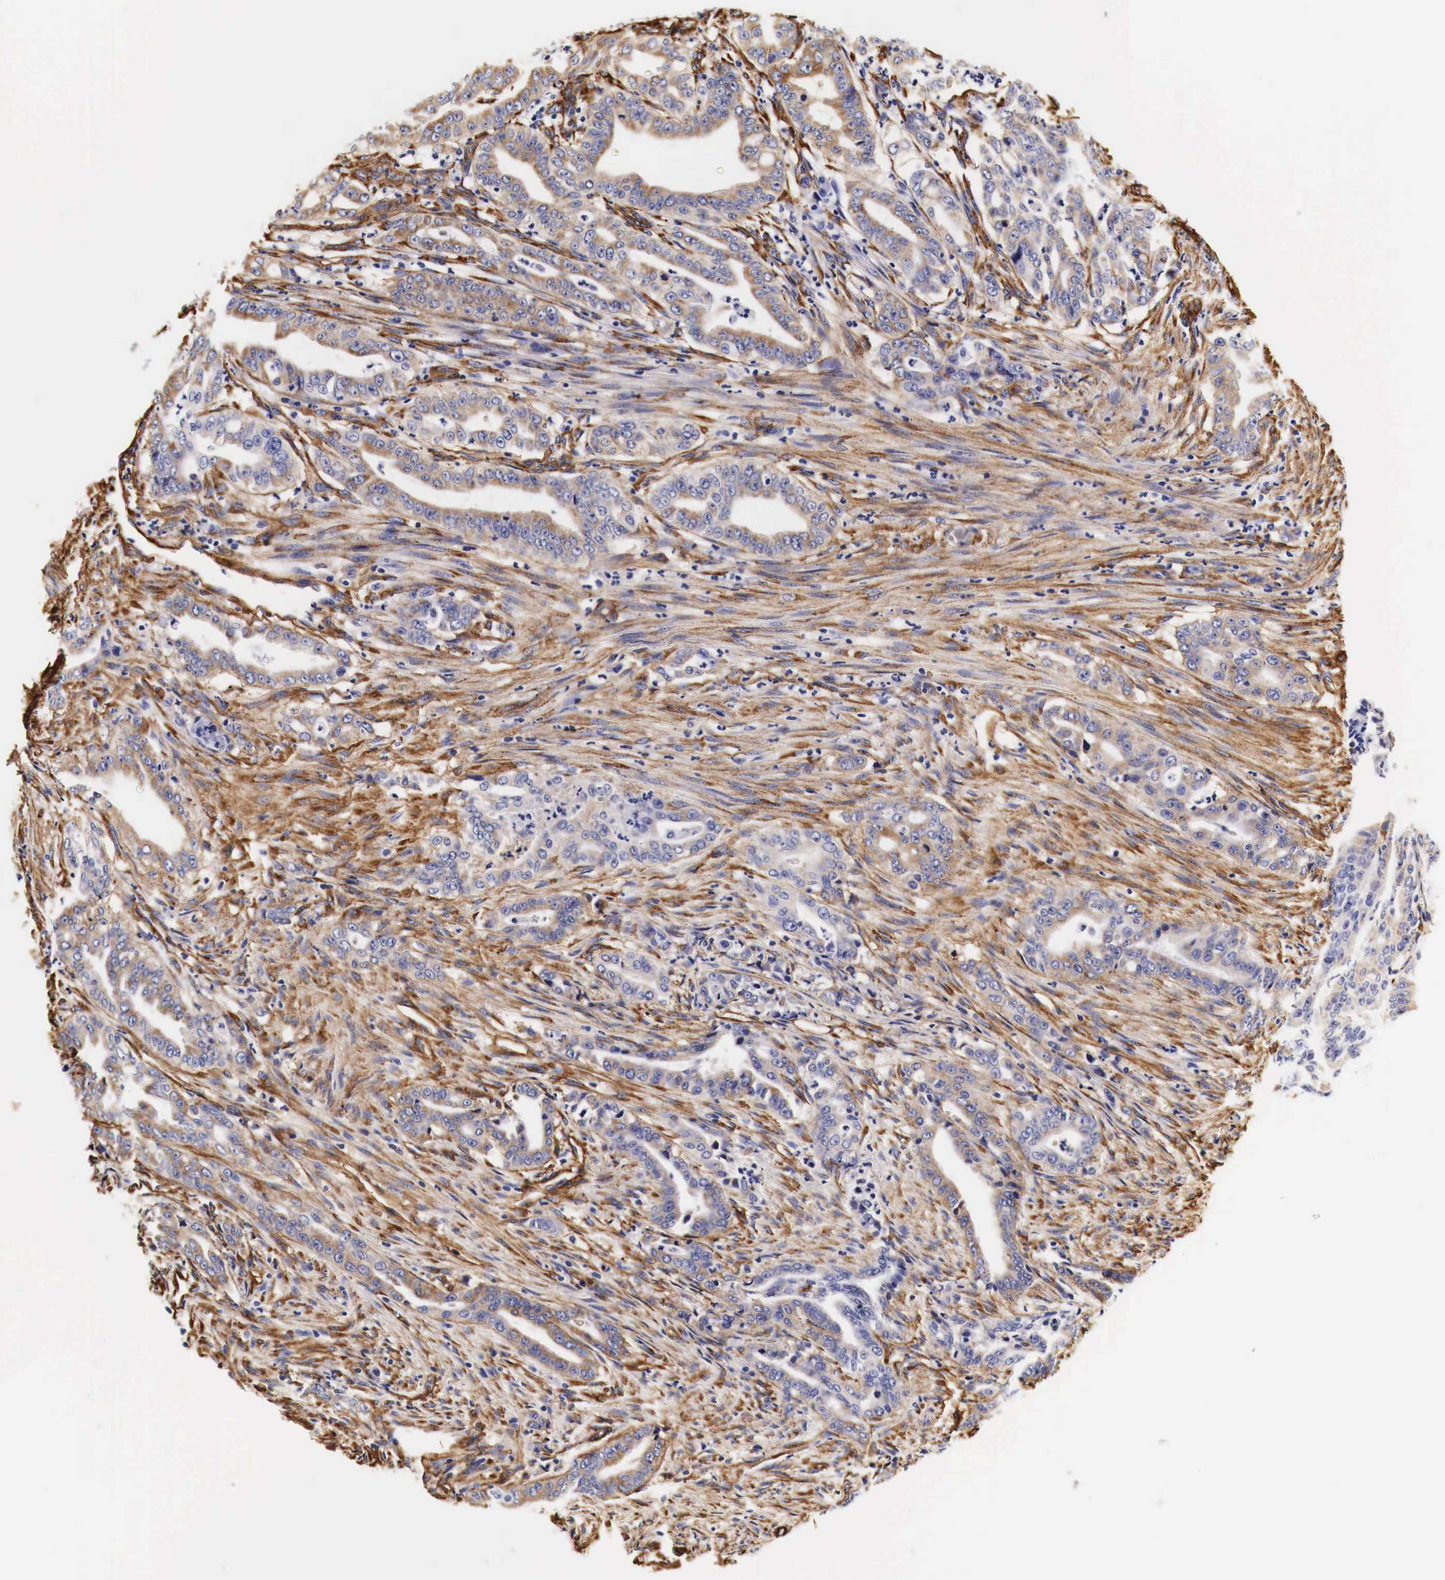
{"staining": {"intensity": "weak", "quantity": "25%-75%", "location": "cytoplasmic/membranous"}, "tissue": "stomach cancer", "cell_type": "Tumor cells", "image_type": "cancer", "snomed": [{"axis": "morphology", "description": "Adenocarcinoma, NOS"}, {"axis": "topography", "description": "Stomach"}], "caption": "Approximately 25%-75% of tumor cells in stomach adenocarcinoma show weak cytoplasmic/membranous protein staining as visualized by brown immunohistochemical staining.", "gene": "LAMB2", "patient": {"sex": "female", "age": 76}}